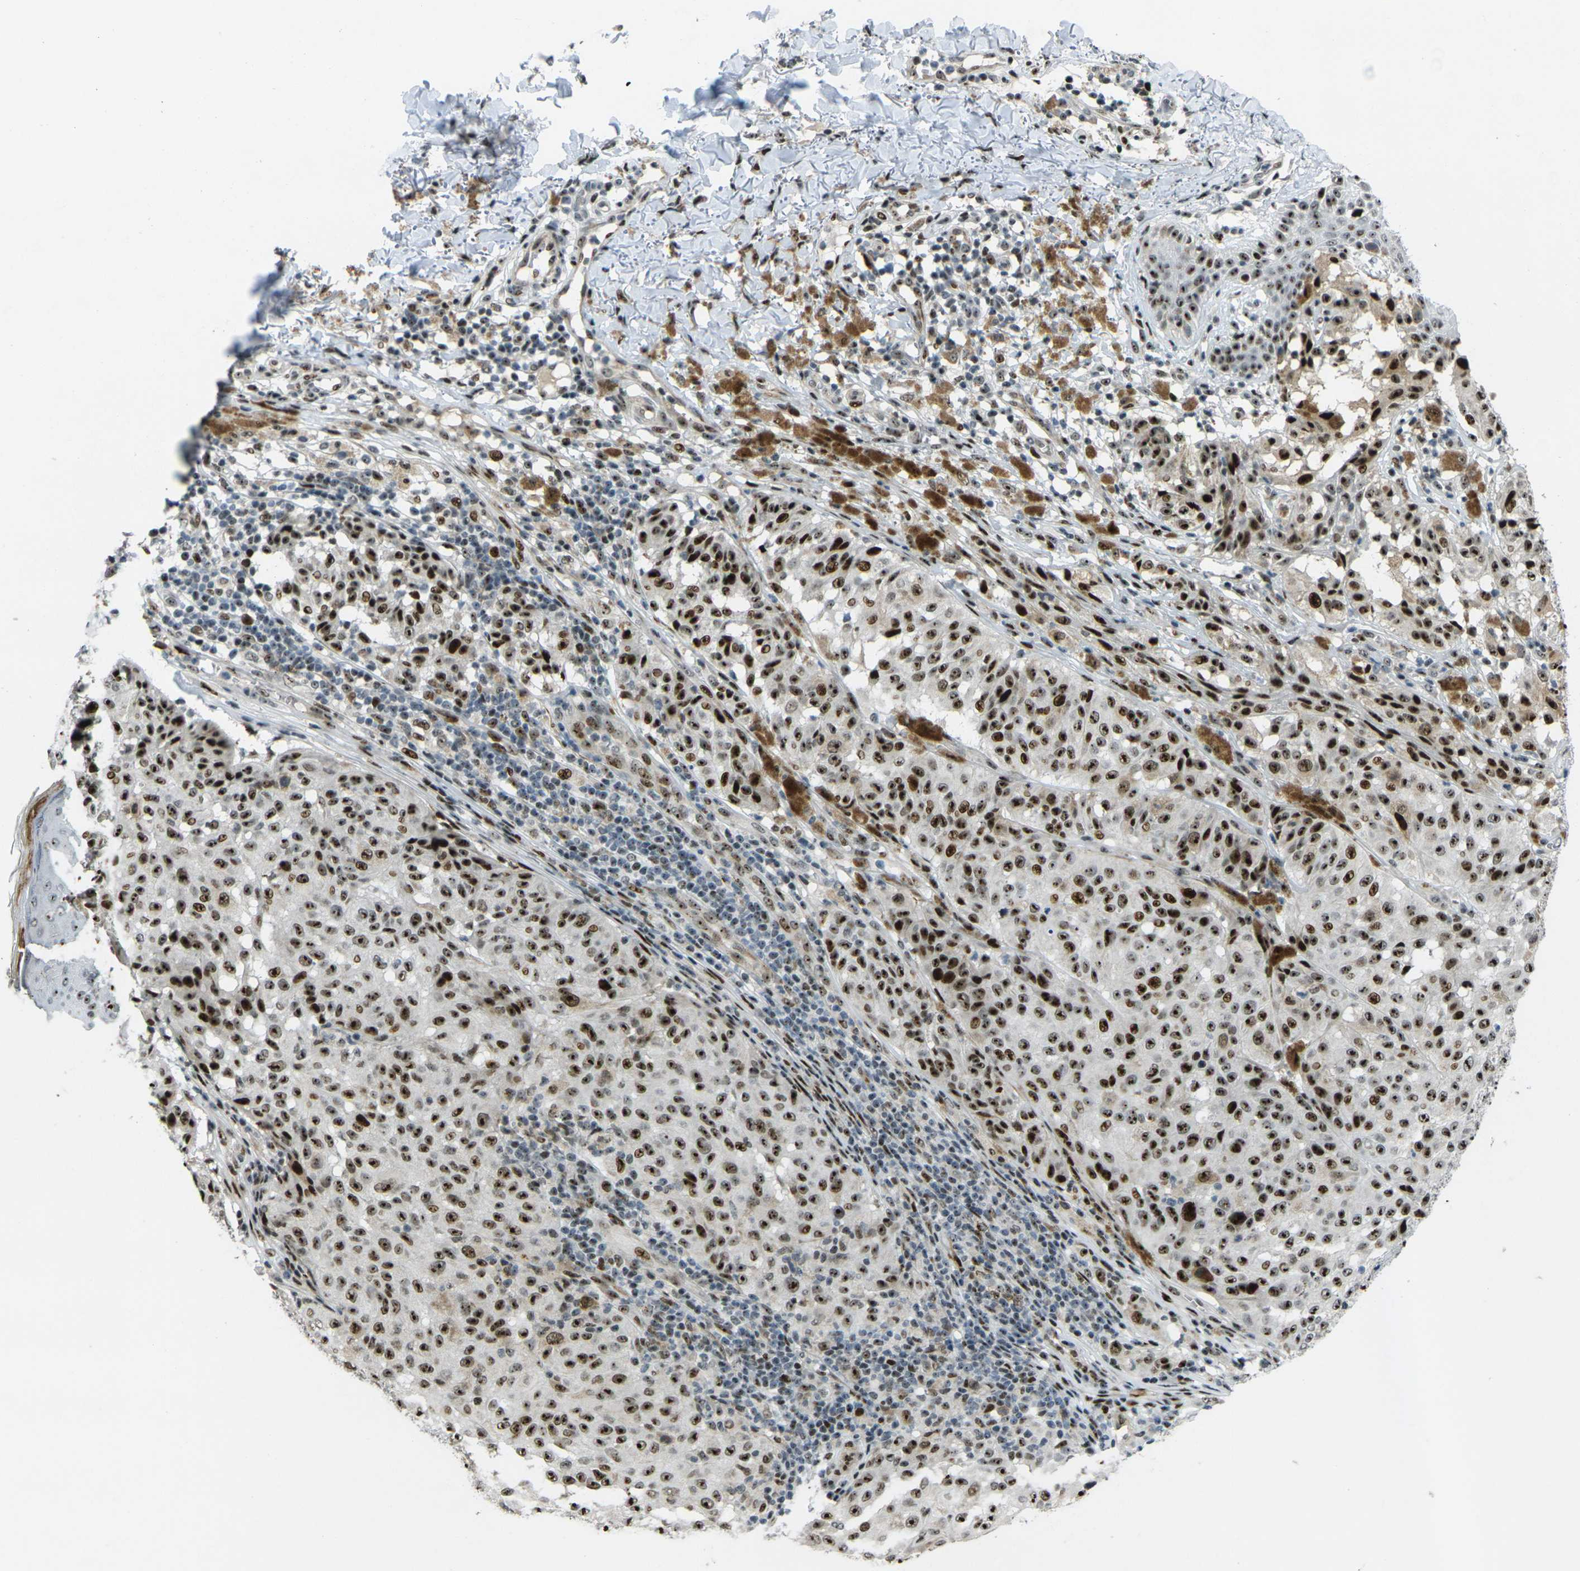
{"staining": {"intensity": "strong", "quantity": ">75%", "location": "nuclear"}, "tissue": "melanoma", "cell_type": "Tumor cells", "image_type": "cancer", "snomed": [{"axis": "morphology", "description": "Malignant melanoma, NOS"}, {"axis": "topography", "description": "Skin"}], "caption": "Strong nuclear positivity is present in about >75% of tumor cells in melanoma.", "gene": "UBE2C", "patient": {"sex": "female", "age": 46}}